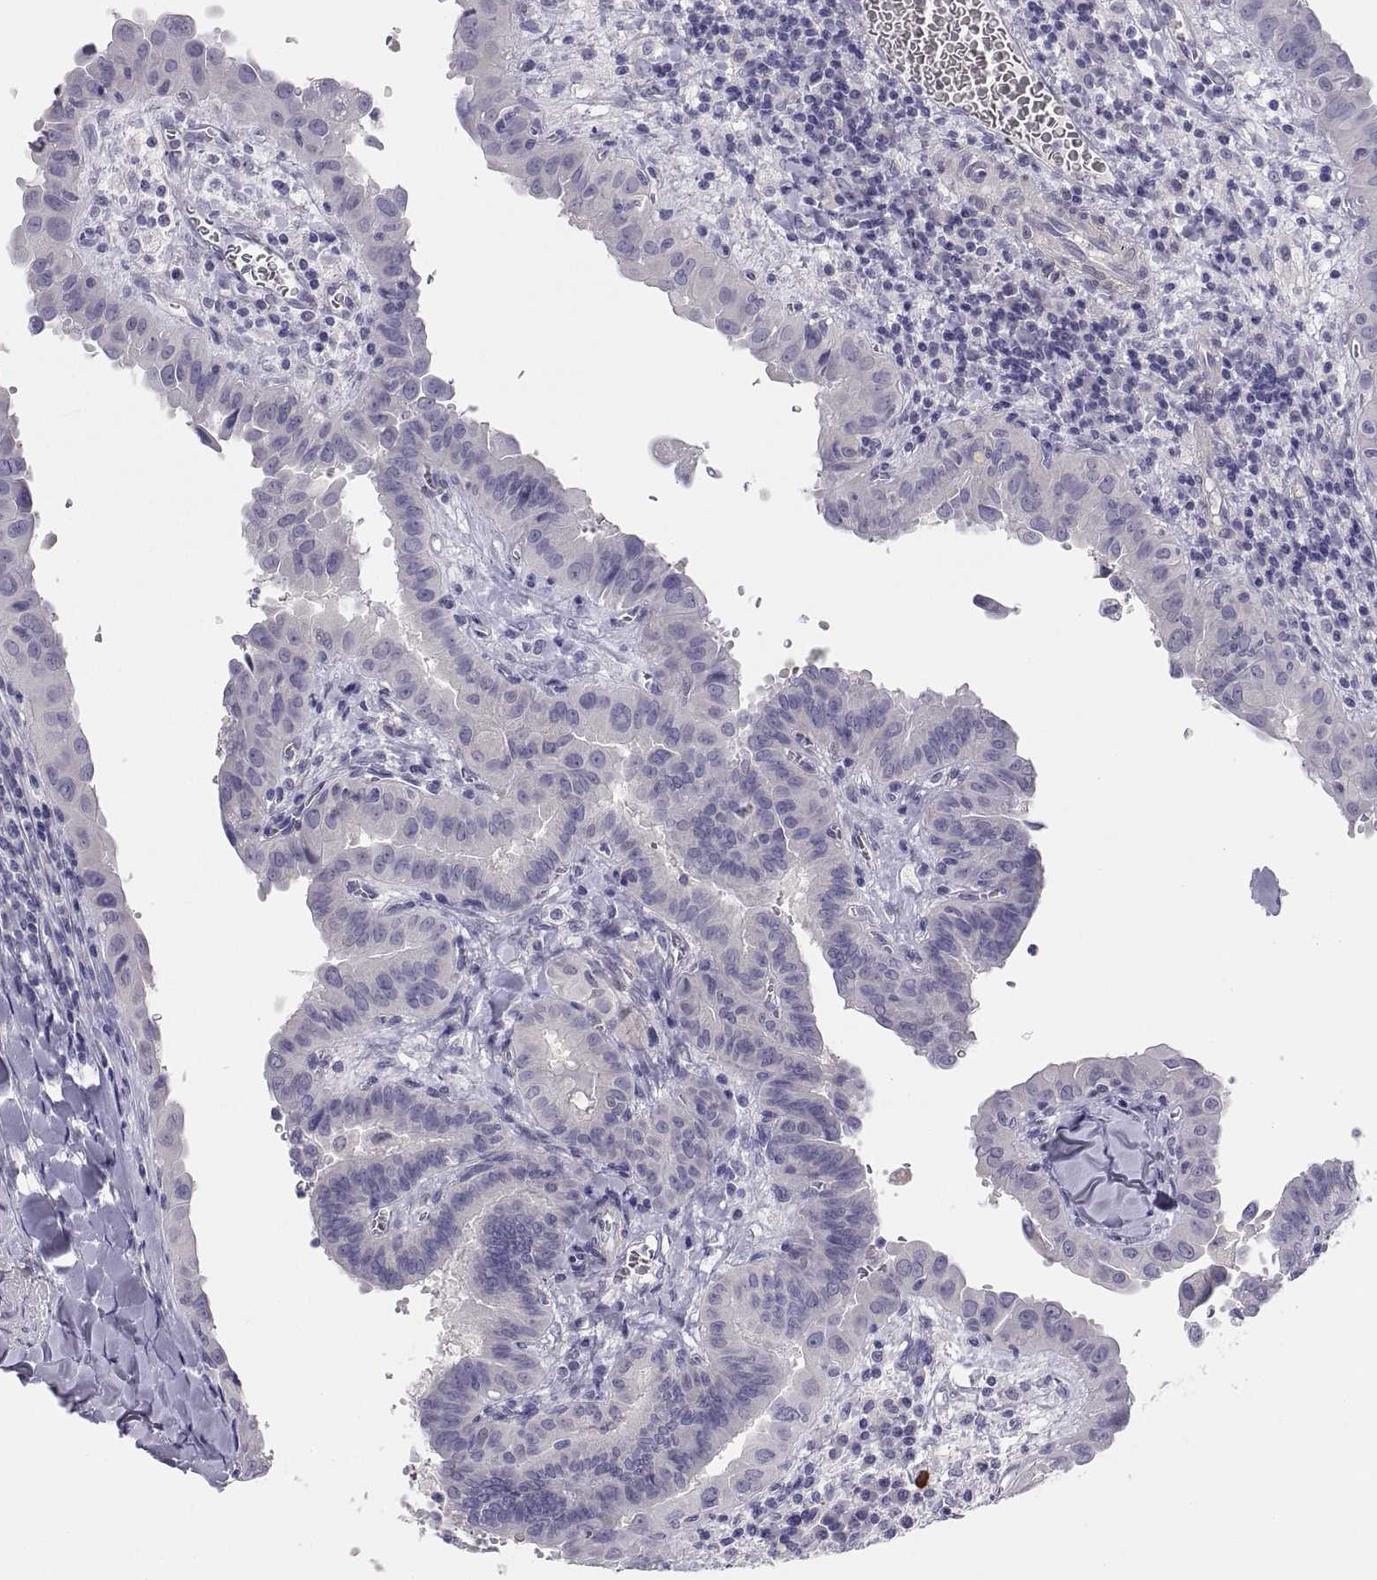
{"staining": {"intensity": "negative", "quantity": "none", "location": "none"}, "tissue": "thyroid cancer", "cell_type": "Tumor cells", "image_type": "cancer", "snomed": [{"axis": "morphology", "description": "Papillary adenocarcinoma, NOS"}, {"axis": "topography", "description": "Thyroid gland"}], "caption": "Protein analysis of thyroid papillary adenocarcinoma displays no significant positivity in tumor cells. (DAB immunohistochemistry, high magnification).", "gene": "STRC", "patient": {"sex": "female", "age": 37}}